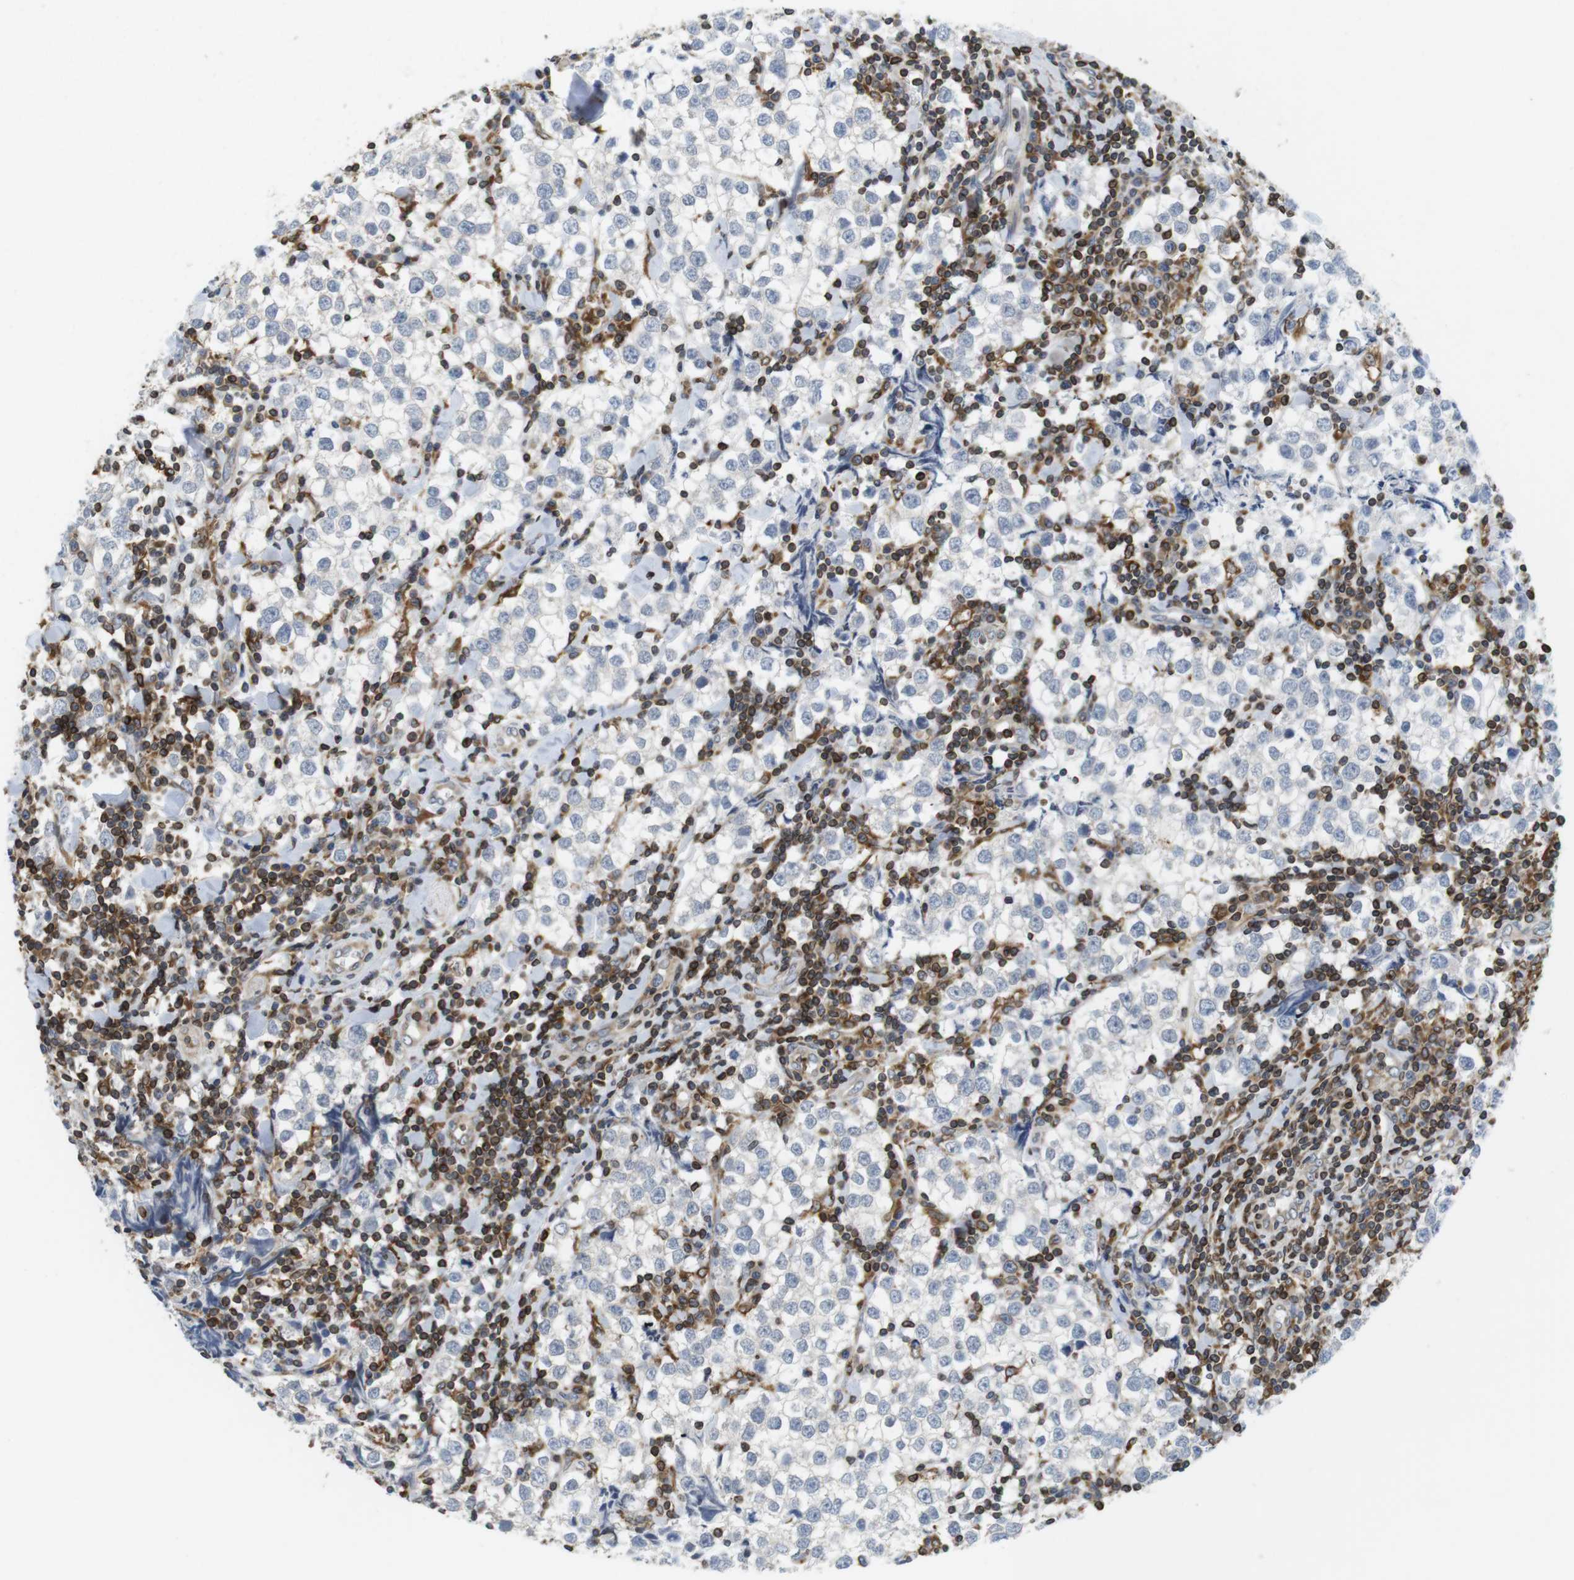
{"staining": {"intensity": "negative", "quantity": "none", "location": "none"}, "tissue": "testis cancer", "cell_type": "Tumor cells", "image_type": "cancer", "snomed": [{"axis": "morphology", "description": "Seminoma, NOS"}, {"axis": "morphology", "description": "Carcinoma, Embryonal, NOS"}, {"axis": "topography", "description": "Testis"}], "caption": "This is an immunohistochemistry (IHC) photomicrograph of embryonal carcinoma (testis). There is no expression in tumor cells.", "gene": "ARL6IP5", "patient": {"sex": "male", "age": 36}}